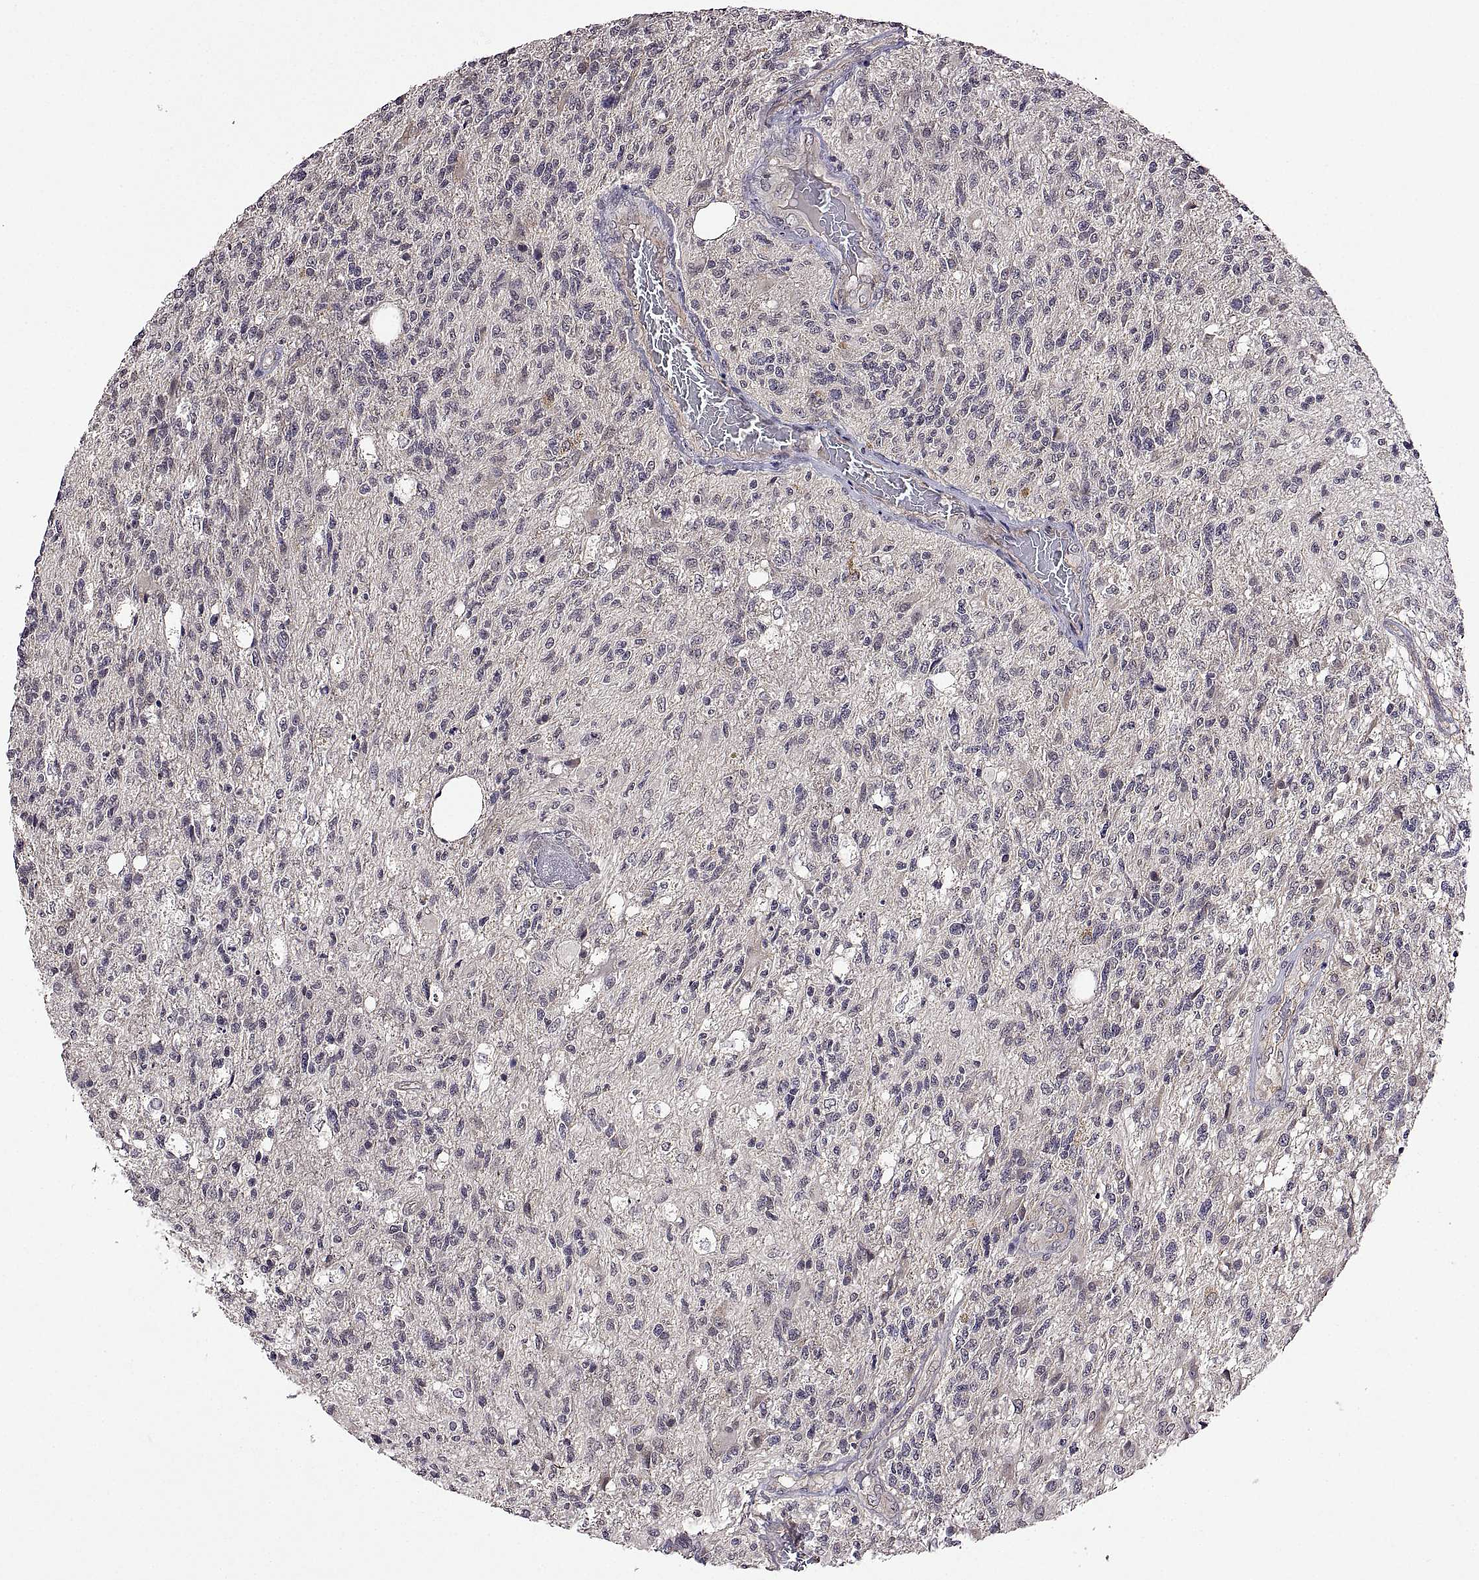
{"staining": {"intensity": "negative", "quantity": "none", "location": "none"}, "tissue": "glioma", "cell_type": "Tumor cells", "image_type": "cancer", "snomed": [{"axis": "morphology", "description": "Glioma, malignant, High grade"}, {"axis": "topography", "description": "Brain"}], "caption": "Image shows no significant protein expression in tumor cells of malignant high-grade glioma.", "gene": "LAMA1", "patient": {"sex": "male", "age": 56}}